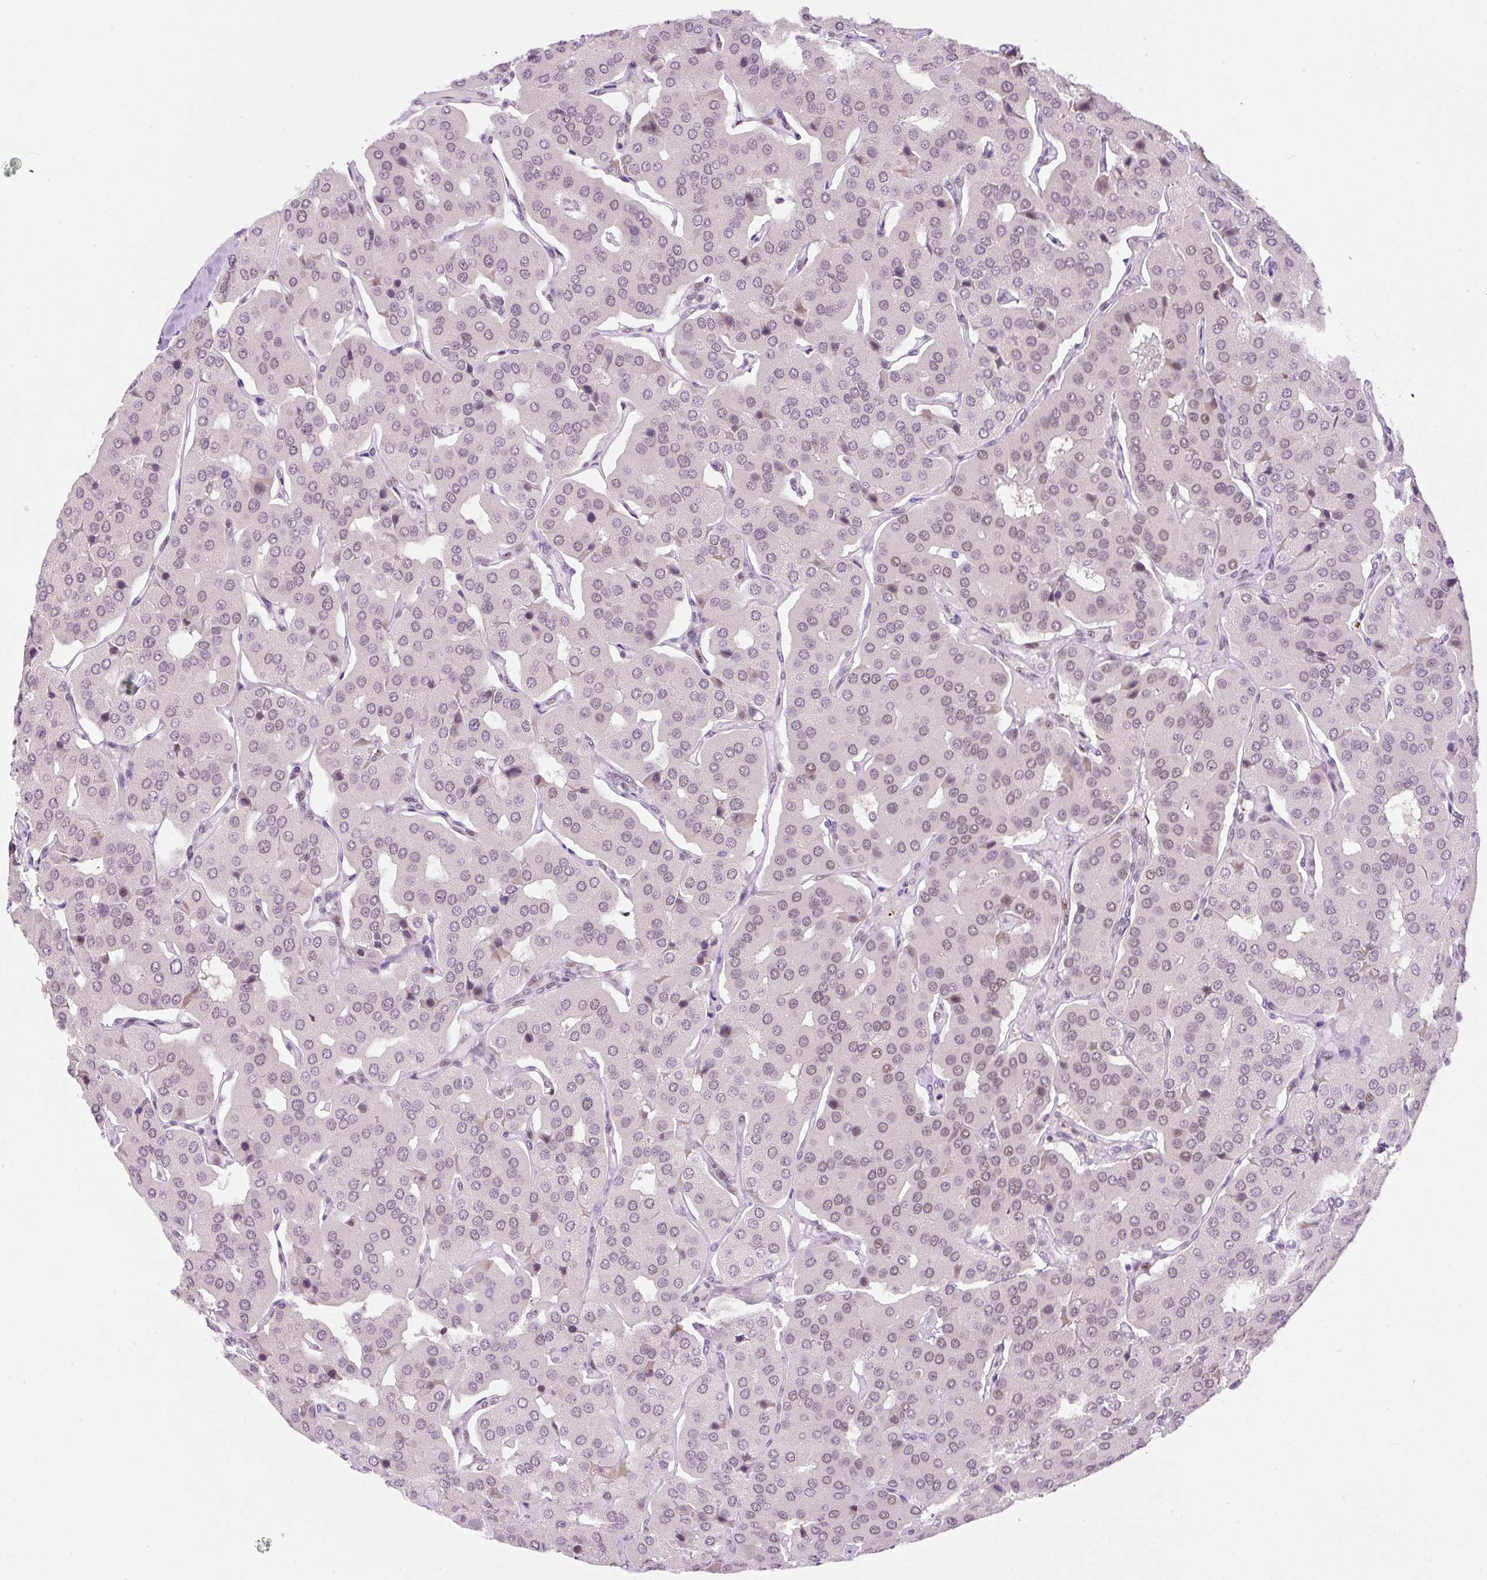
{"staining": {"intensity": "weak", "quantity": "25%-75%", "location": "nuclear"}, "tissue": "parathyroid gland", "cell_type": "Glandular cells", "image_type": "normal", "snomed": [{"axis": "morphology", "description": "Normal tissue, NOS"}, {"axis": "morphology", "description": "Adenoma, NOS"}, {"axis": "topography", "description": "Parathyroid gland"}], "caption": "Parathyroid gland stained for a protein (brown) displays weak nuclear positive positivity in approximately 25%-75% of glandular cells.", "gene": "TAF1A", "patient": {"sex": "female", "age": 86}}